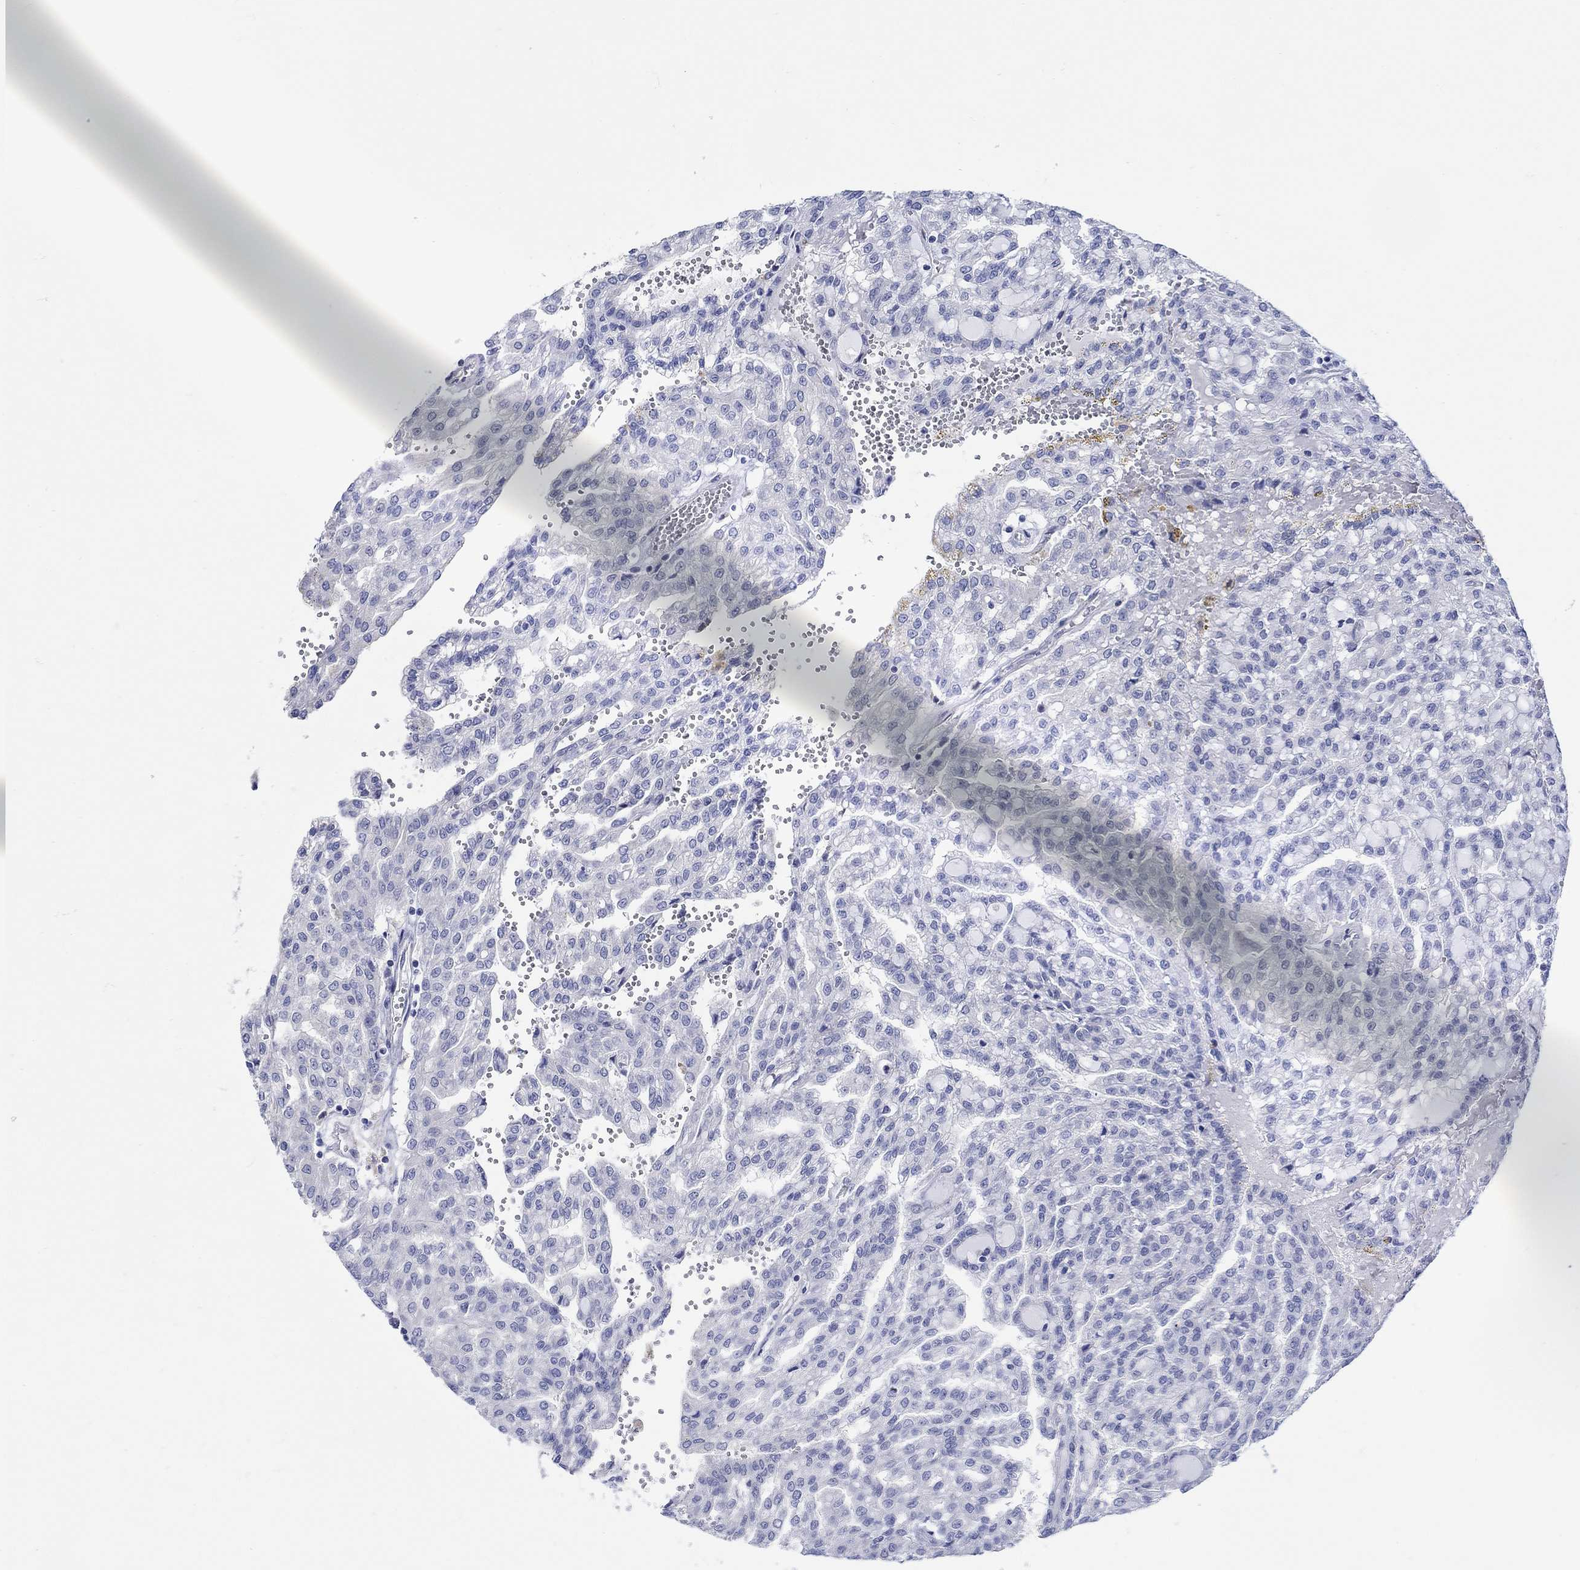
{"staining": {"intensity": "negative", "quantity": "none", "location": "none"}, "tissue": "renal cancer", "cell_type": "Tumor cells", "image_type": "cancer", "snomed": [{"axis": "morphology", "description": "Adenocarcinoma, NOS"}, {"axis": "topography", "description": "Kidney"}], "caption": "High magnification brightfield microscopy of adenocarcinoma (renal) stained with DAB (3,3'-diaminobenzidine) (brown) and counterstained with hematoxylin (blue): tumor cells show no significant positivity. Brightfield microscopy of immunohistochemistry stained with DAB (brown) and hematoxylin (blue), captured at high magnification.", "gene": "KRT222", "patient": {"sex": "male", "age": 63}}